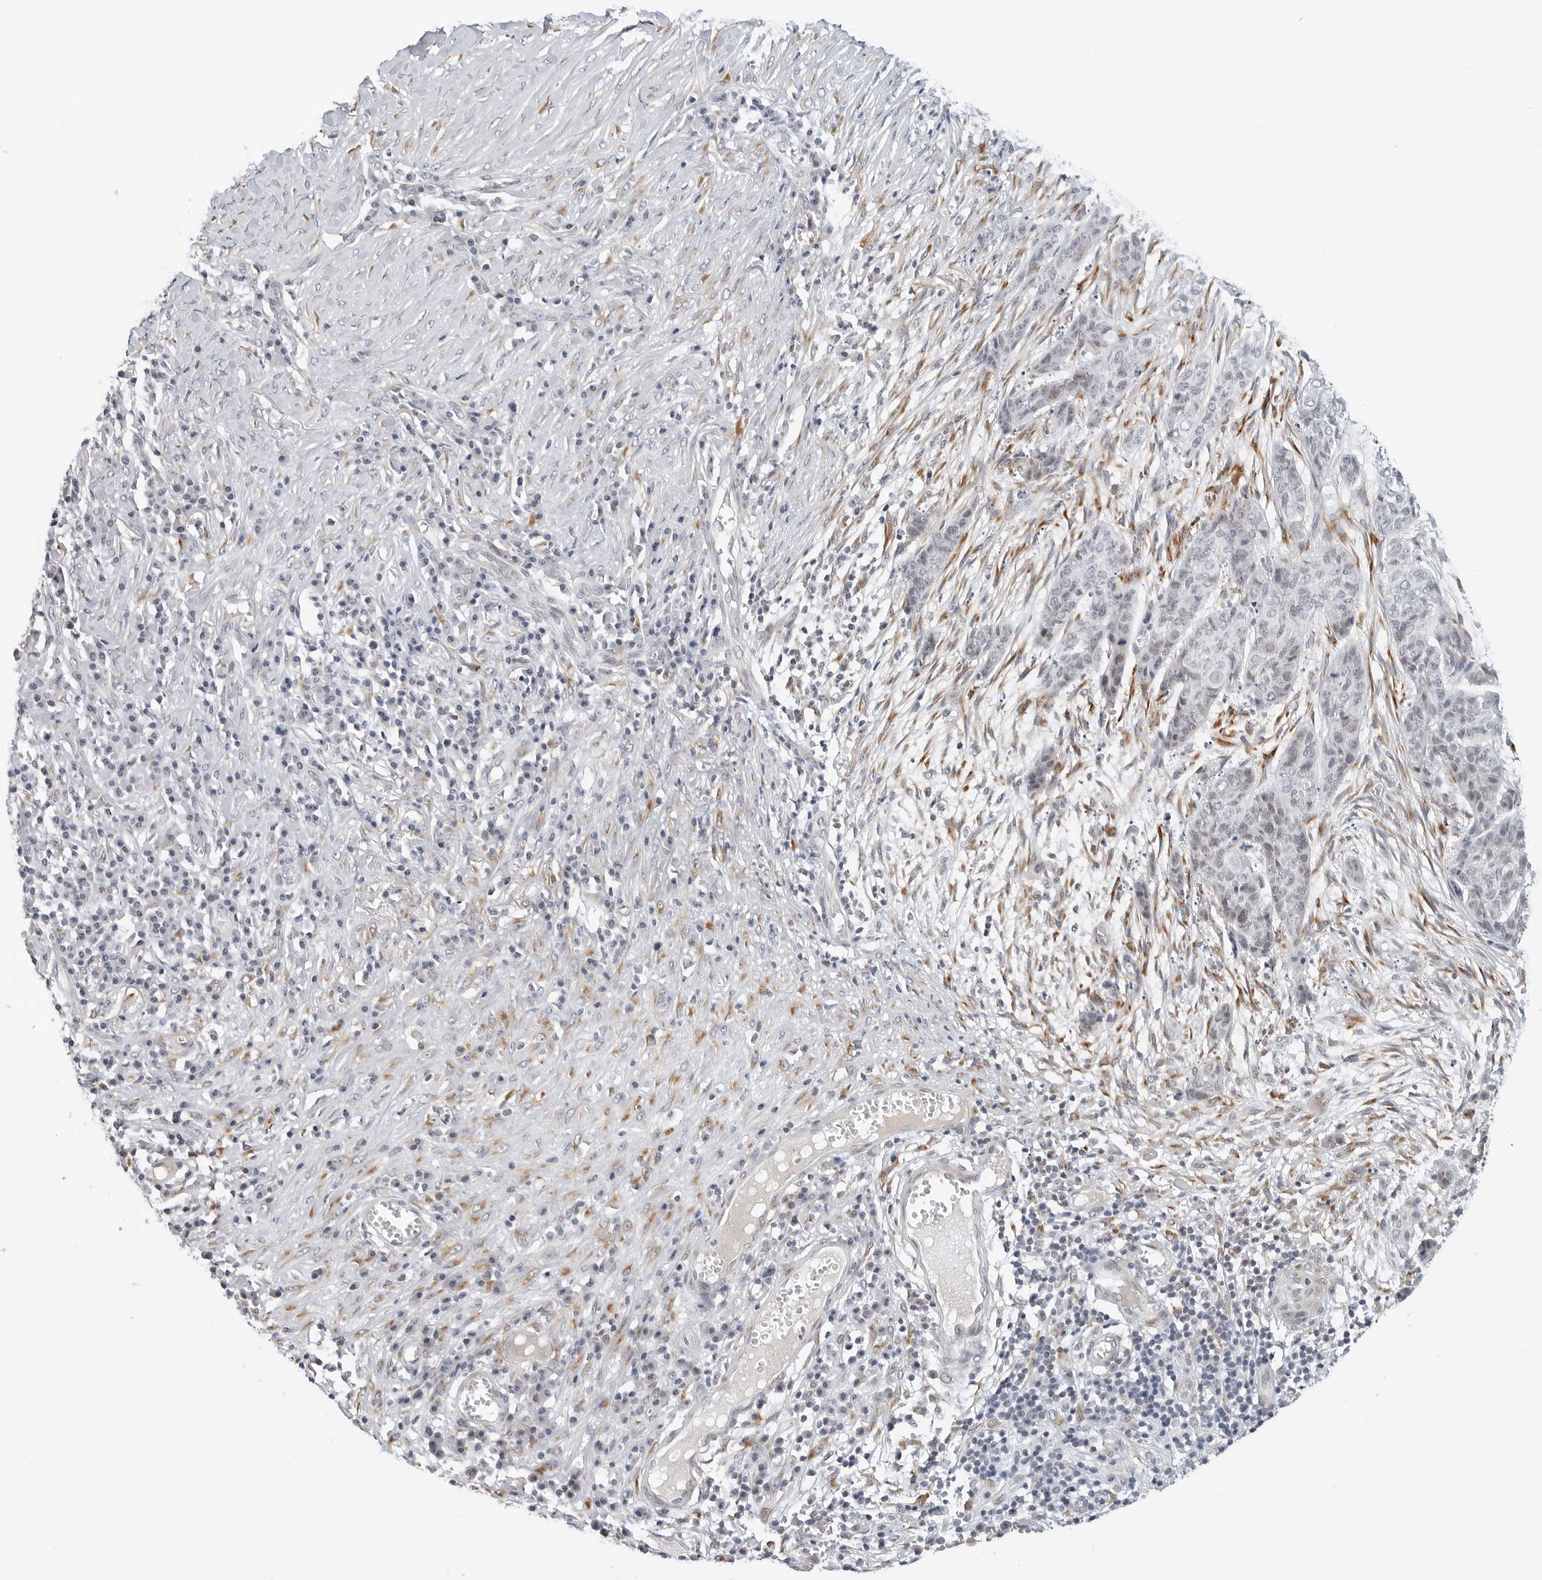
{"staining": {"intensity": "negative", "quantity": "none", "location": "none"}, "tissue": "skin cancer", "cell_type": "Tumor cells", "image_type": "cancer", "snomed": [{"axis": "morphology", "description": "Basal cell carcinoma"}, {"axis": "topography", "description": "Skin"}], "caption": "Skin cancer (basal cell carcinoma) was stained to show a protein in brown. There is no significant positivity in tumor cells.", "gene": "TSEN2", "patient": {"sex": "female", "age": 64}}